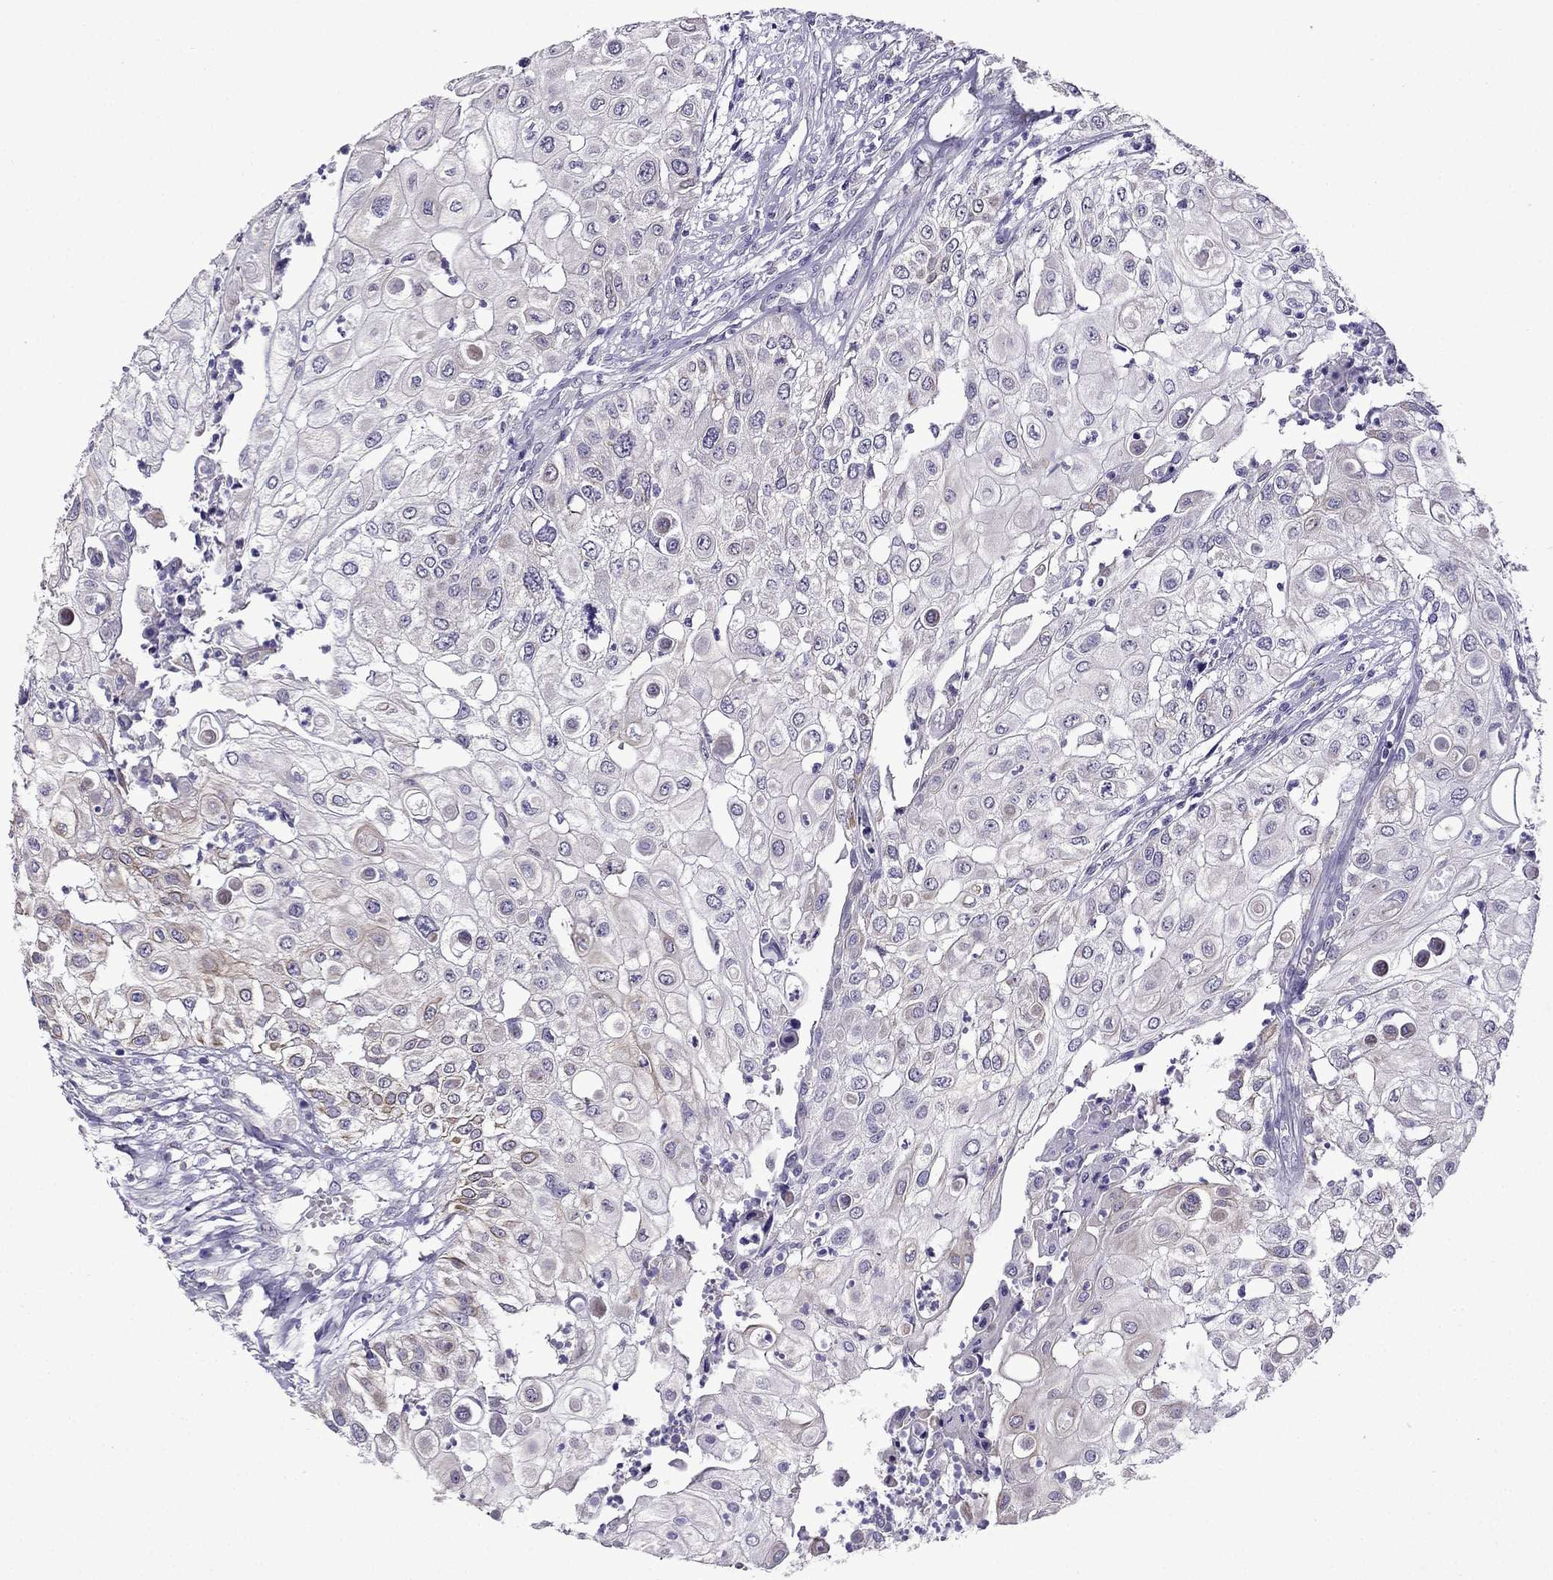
{"staining": {"intensity": "negative", "quantity": "none", "location": "none"}, "tissue": "urothelial cancer", "cell_type": "Tumor cells", "image_type": "cancer", "snomed": [{"axis": "morphology", "description": "Urothelial carcinoma, High grade"}, {"axis": "topography", "description": "Urinary bladder"}], "caption": "The immunohistochemistry micrograph has no significant staining in tumor cells of urothelial carcinoma (high-grade) tissue.", "gene": "TTN", "patient": {"sex": "female", "age": 79}}